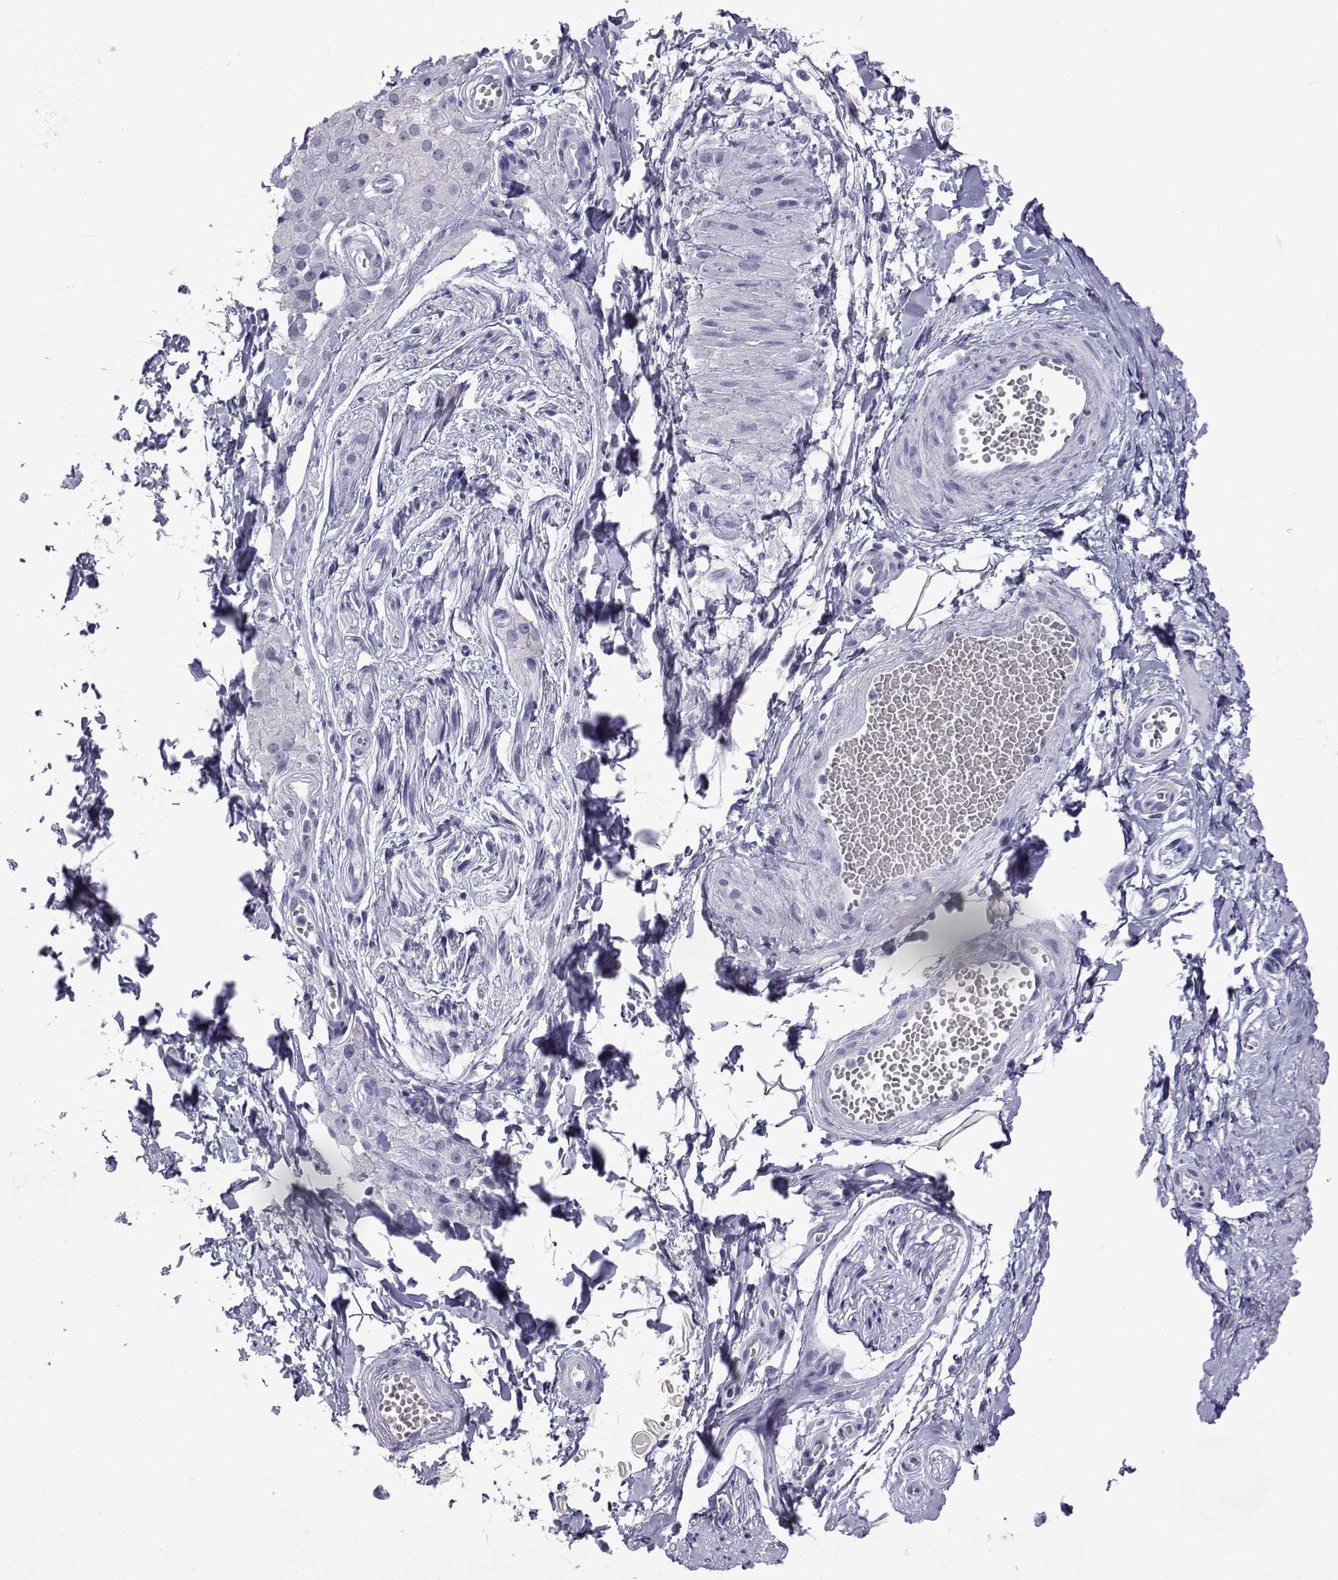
{"staining": {"intensity": "negative", "quantity": "none", "location": "none"}, "tissue": "adipose tissue", "cell_type": "Adipocytes", "image_type": "normal", "snomed": [{"axis": "morphology", "description": "Normal tissue, NOS"}, {"axis": "topography", "description": "Smooth muscle"}, {"axis": "topography", "description": "Peripheral nerve tissue"}], "caption": "A high-resolution photomicrograph shows immunohistochemistry staining of benign adipose tissue, which demonstrates no significant staining in adipocytes. (Stains: DAB (3,3'-diaminobenzidine) immunohistochemistry with hematoxylin counter stain, Microscopy: brightfield microscopy at high magnification).", "gene": "ACTL7A", "patient": {"sex": "male", "age": 22}}